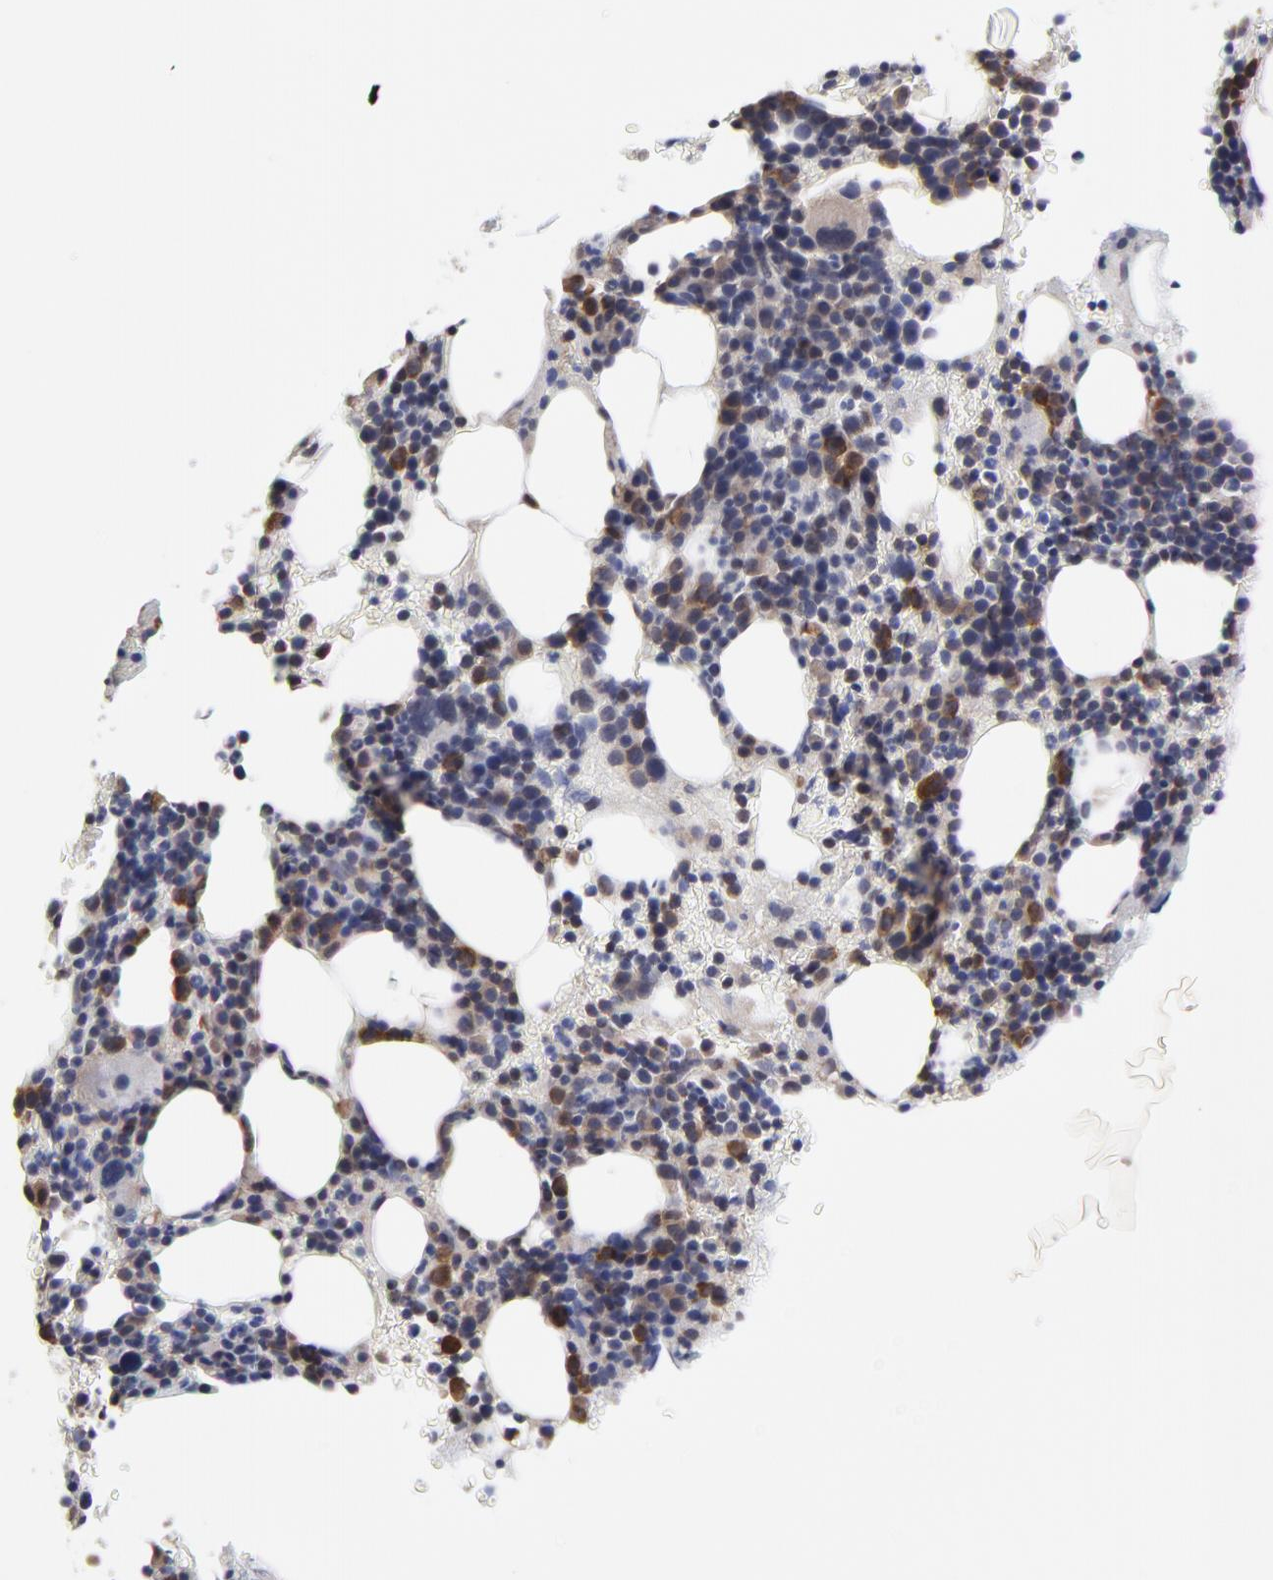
{"staining": {"intensity": "moderate", "quantity": "25%-75%", "location": "cytoplasmic/membranous"}, "tissue": "bone marrow", "cell_type": "Hematopoietic cells", "image_type": "normal", "snomed": [{"axis": "morphology", "description": "Normal tissue, NOS"}, {"axis": "topography", "description": "Bone marrow"}], "caption": "Bone marrow stained for a protein (brown) exhibits moderate cytoplasmic/membranous positive expression in approximately 25%-75% of hematopoietic cells.", "gene": "CCT2", "patient": {"sex": "male", "age": 86}}